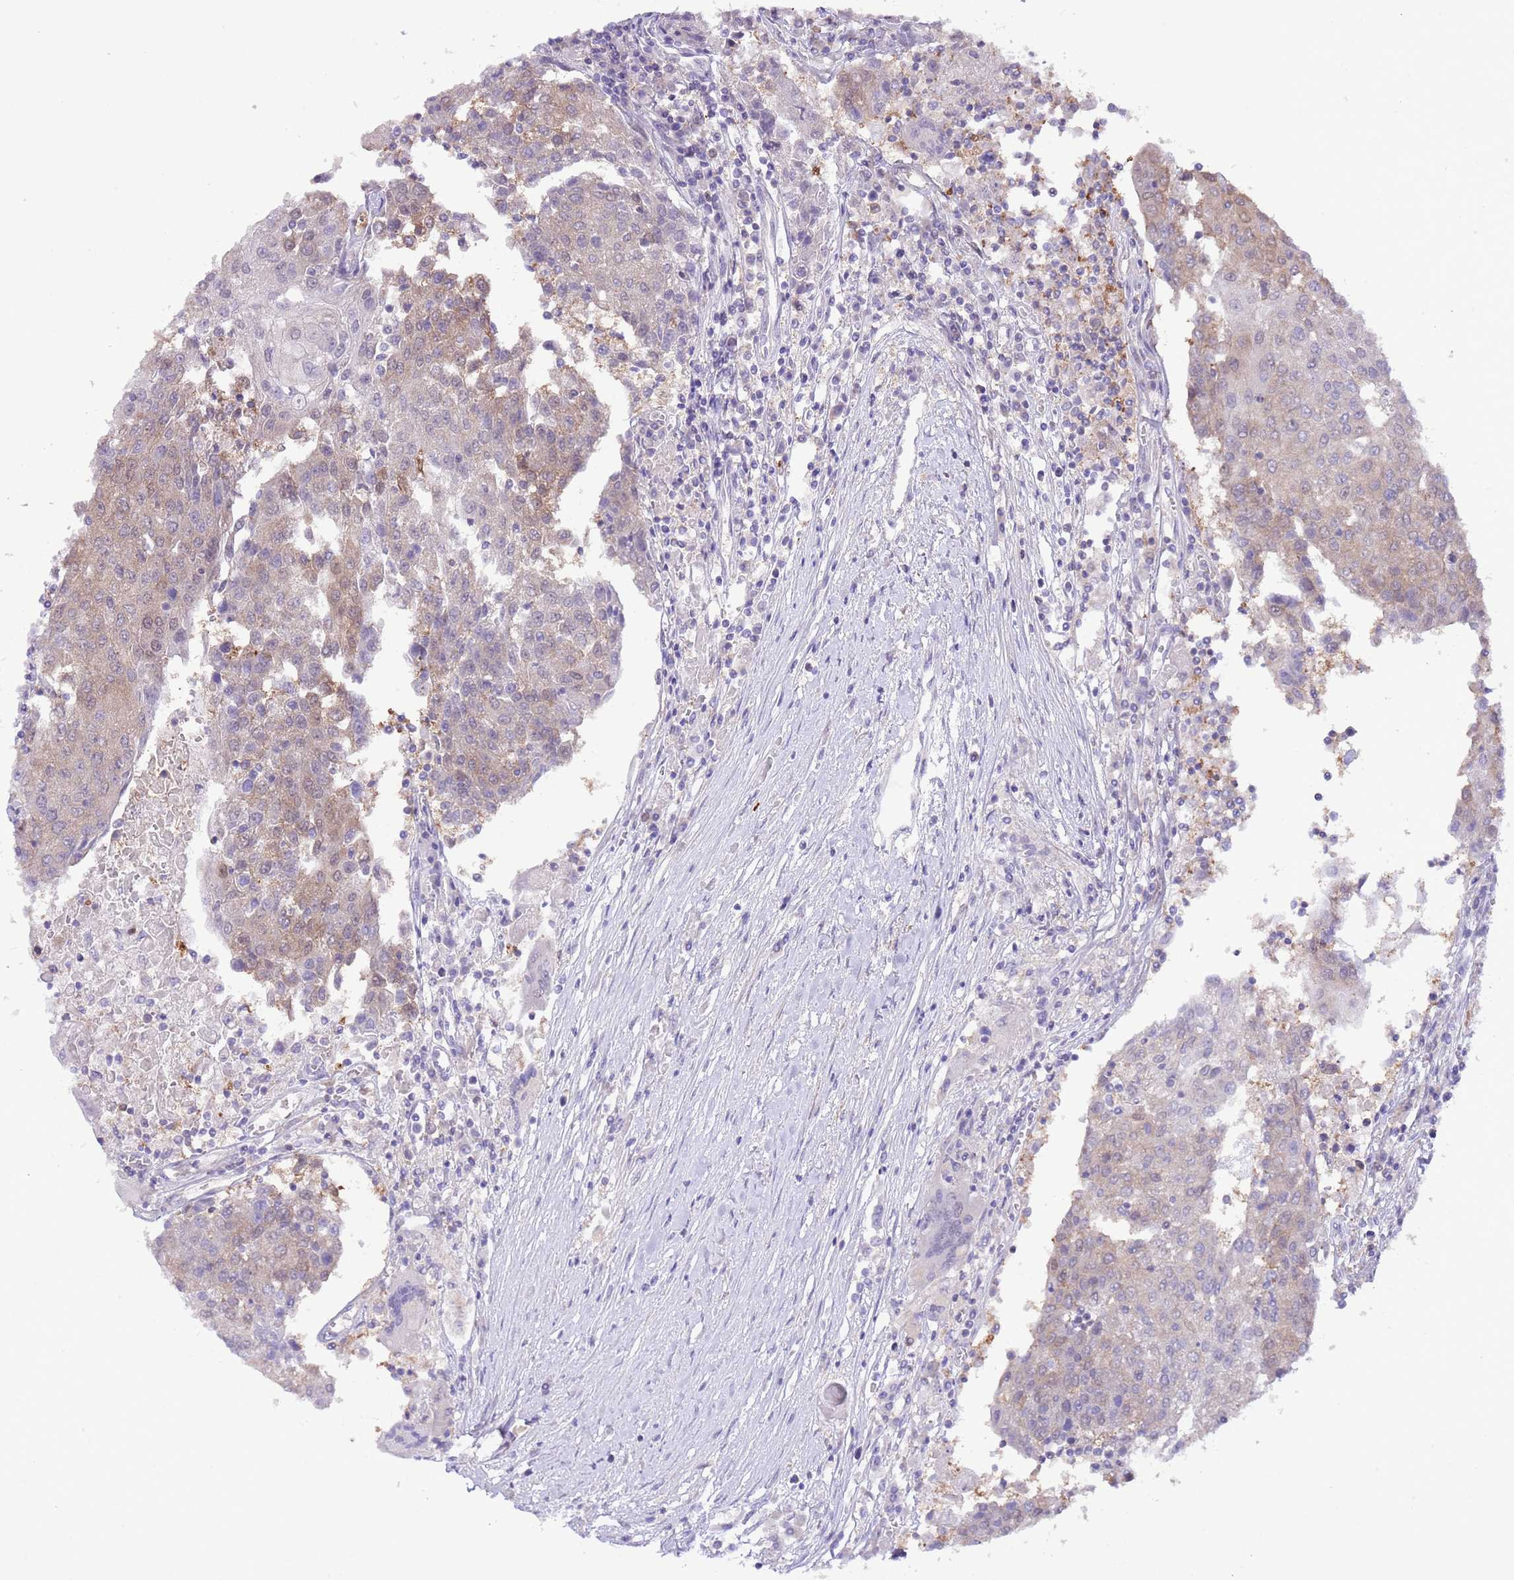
{"staining": {"intensity": "weak", "quantity": "25%-75%", "location": "cytoplasmic/membranous"}, "tissue": "urothelial cancer", "cell_type": "Tumor cells", "image_type": "cancer", "snomed": [{"axis": "morphology", "description": "Urothelial carcinoma, High grade"}, {"axis": "topography", "description": "Urinary bladder"}], "caption": "Tumor cells display low levels of weak cytoplasmic/membranous positivity in about 25%-75% of cells in human high-grade urothelial carcinoma.", "gene": "PRR32", "patient": {"sex": "female", "age": 85}}